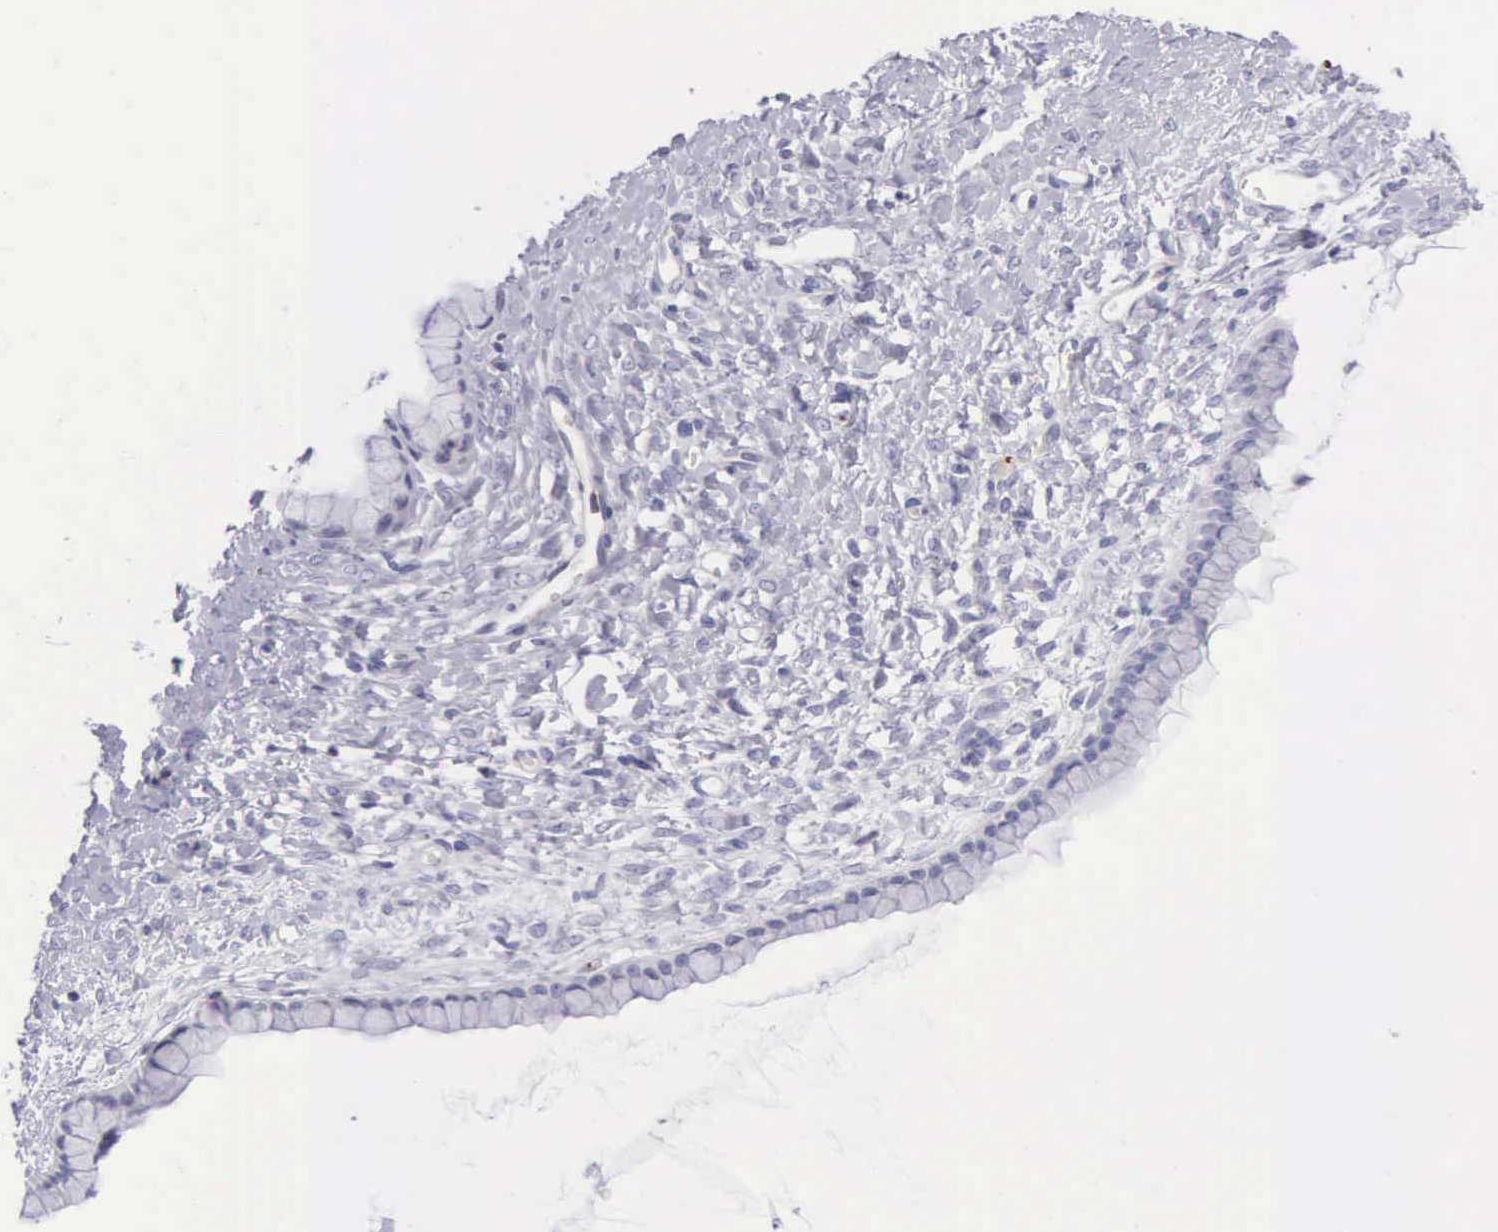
{"staining": {"intensity": "negative", "quantity": "none", "location": "none"}, "tissue": "ovarian cancer", "cell_type": "Tumor cells", "image_type": "cancer", "snomed": [{"axis": "morphology", "description": "Cystadenocarcinoma, mucinous, NOS"}, {"axis": "topography", "description": "Ovary"}], "caption": "This is a micrograph of immunohistochemistry (IHC) staining of ovarian cancer (mucinous cystadenocarcinoma), which shows no positivity in tumor cells.", "gene": "SRGN", "patient": {"sex": "female", "age": 25}}